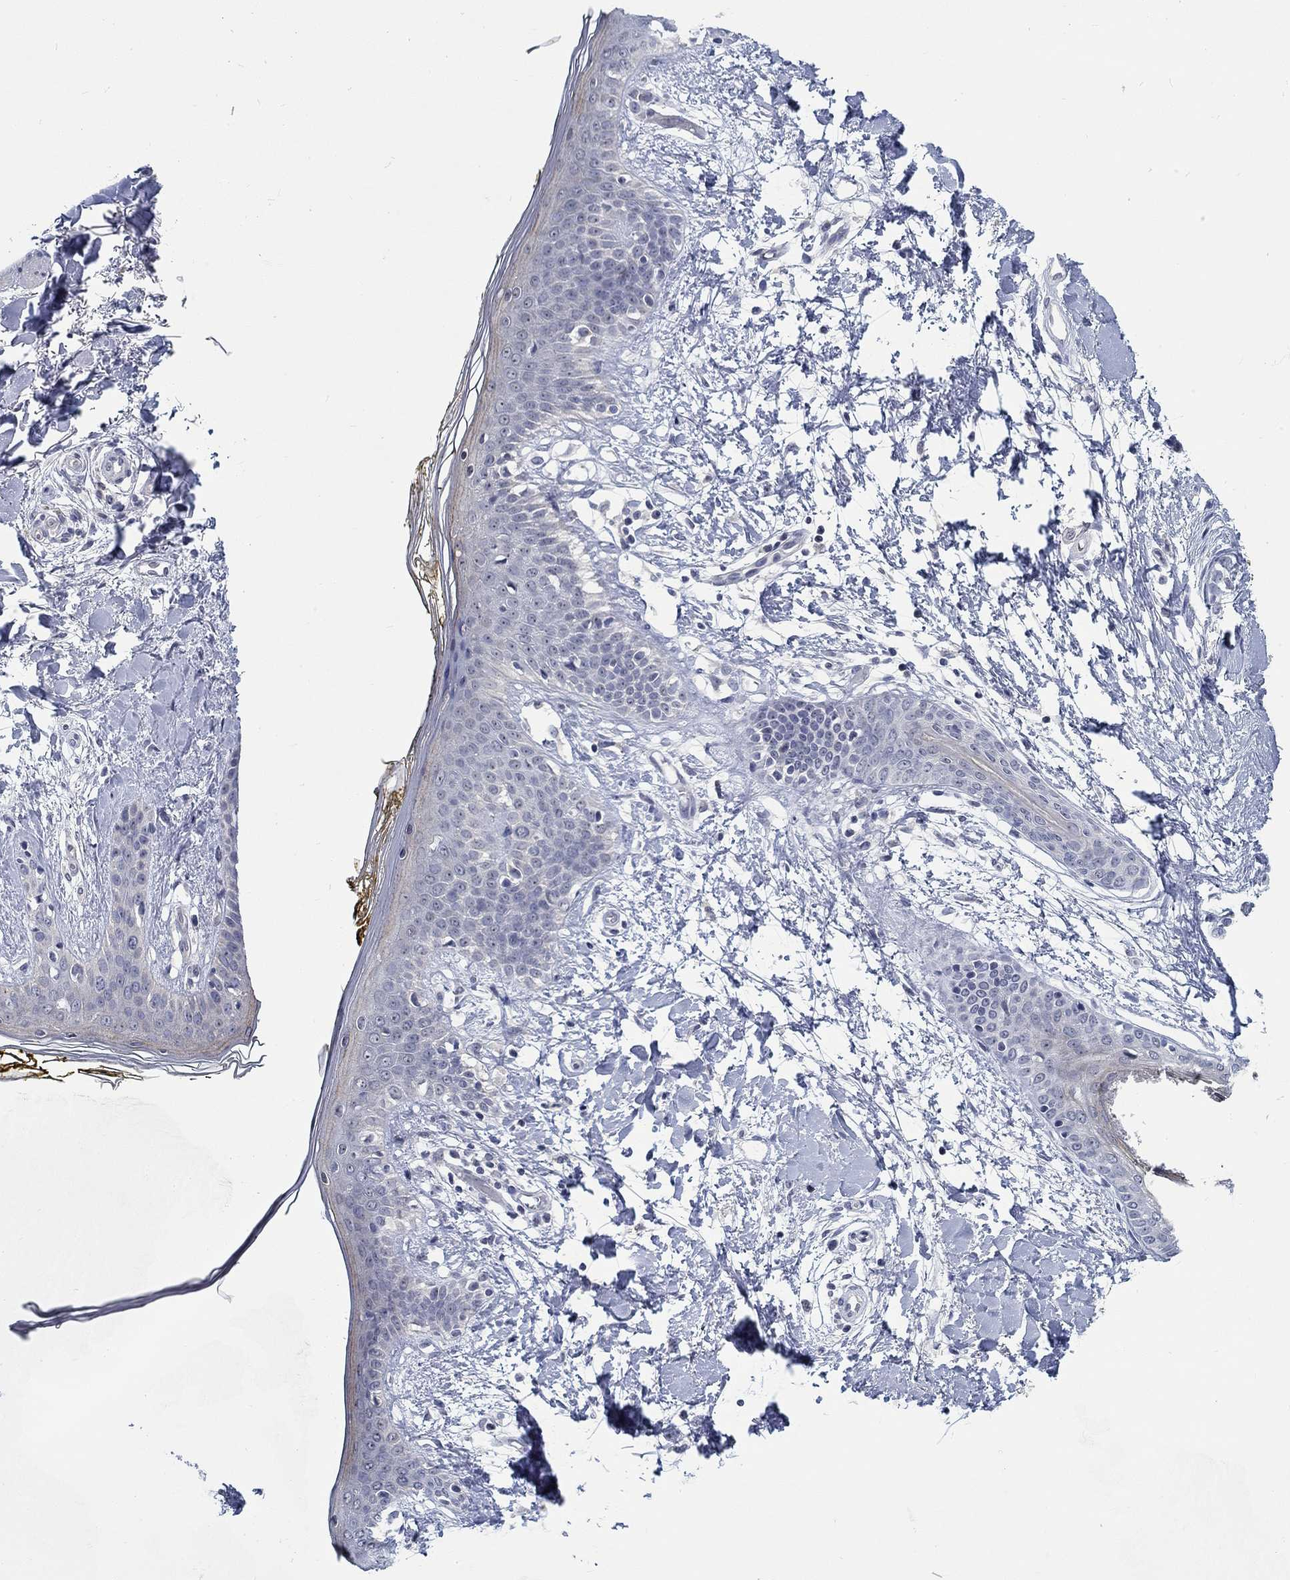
{"staining": {"intensity": "negative", "quantity": "none", "location": "none"}, "tissue": "skin", "cell_type": "Fibroblasts", "image_type": "normal", "snomed": [{"axis": "morphology", "description": "Normal tissue, NOS"}, {"axis": "topography", "description": "Skin"}], "caption": "Immunohistochemical staining of benign human skin demonstrates no significant expression in fibroblasts. (Brightfield microscopy of DAB IHC at high magnification).", "gene": "SMIM18", "patient": {"sex": "female", "age": 34}}